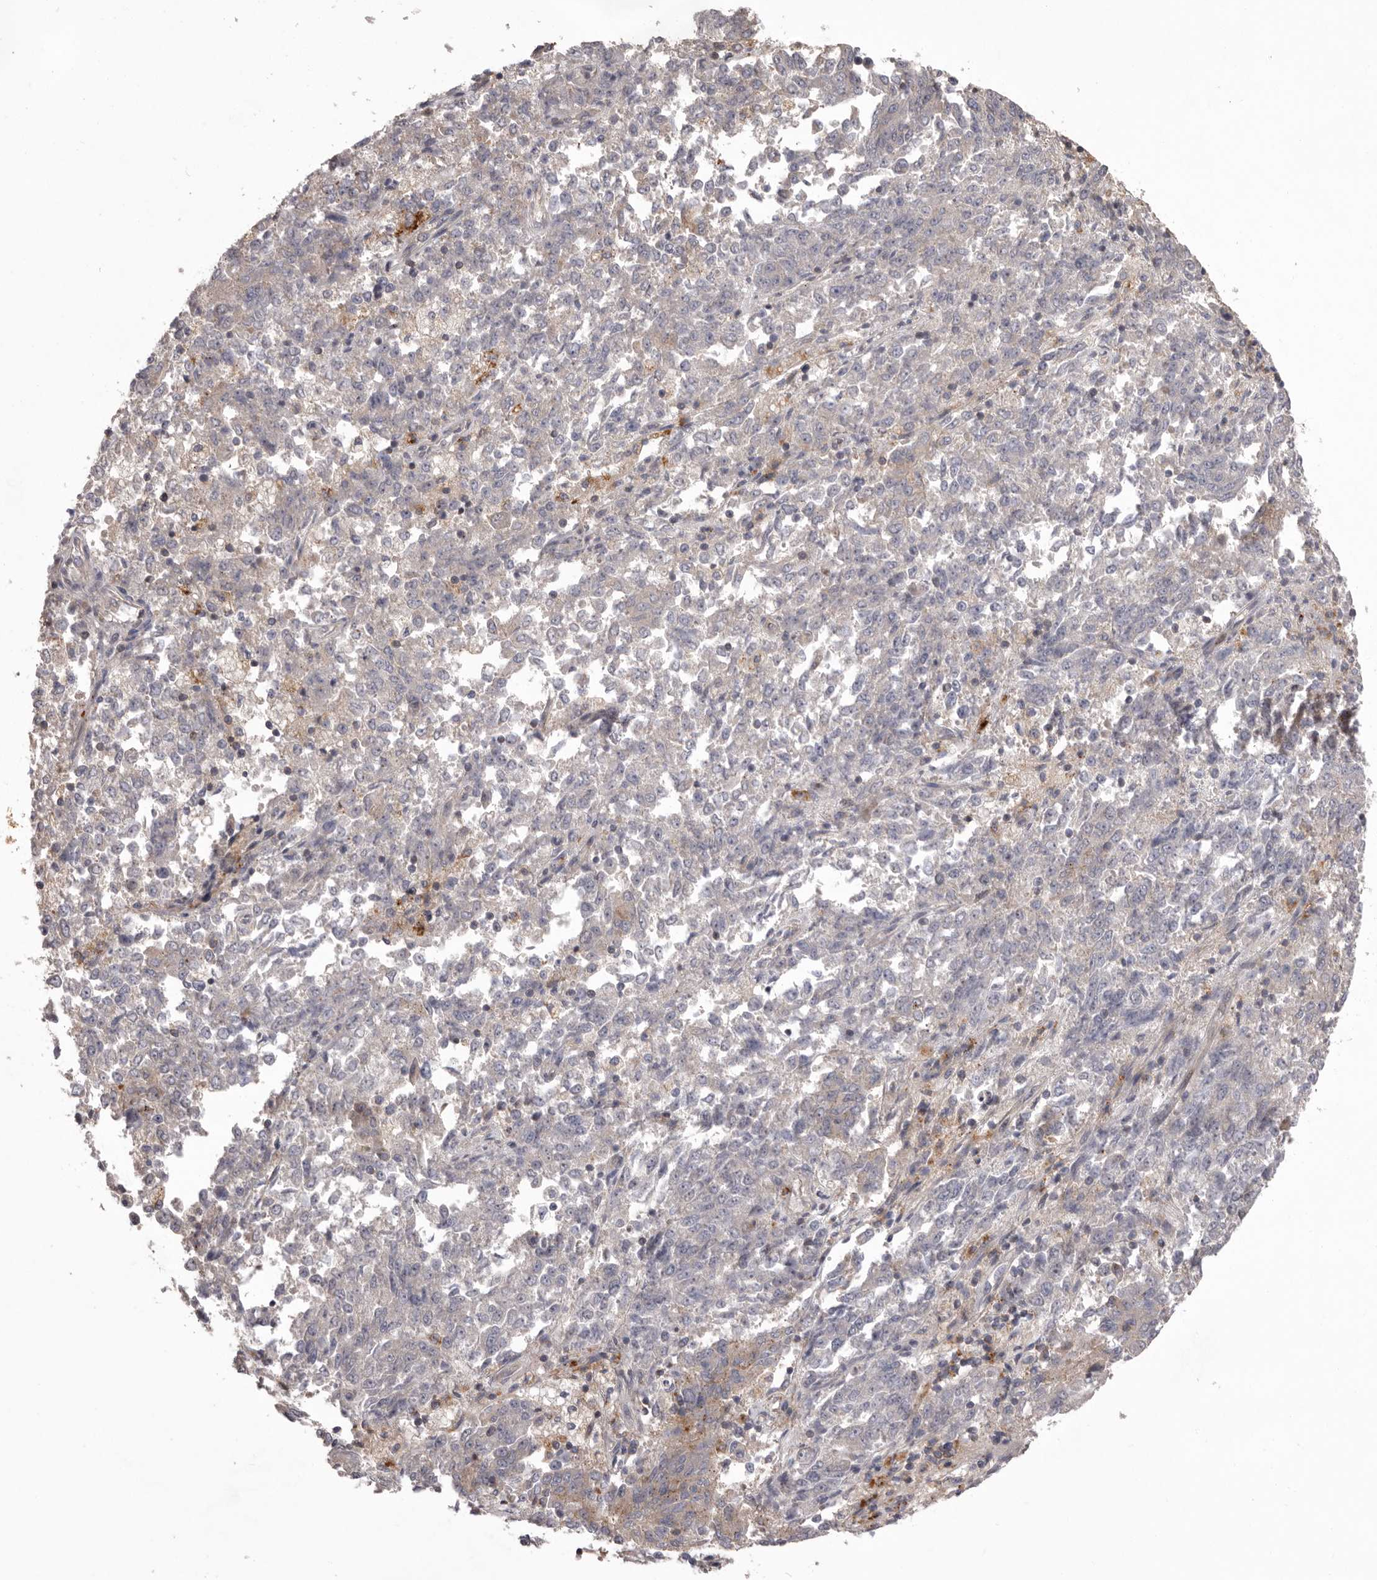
{"staining": {"intensity": "negative", "quantity": "none", "location": "none"}, "tissue": "endometrial cancer", "cell_type": "Tumor cells", "image_type": "cancer", "snomed": [{"axis": "morphology", "description": "Adenocarcinoma, NOS"}, {"axis": "topography", "description": "Endometrium"}], "caption": "Immunohistochemical staining of endometrial adenocarcinoma shows no significant expression in tumor cells.", "gene": "WDR47", "patient": {"sex": "female", "age": 80}}